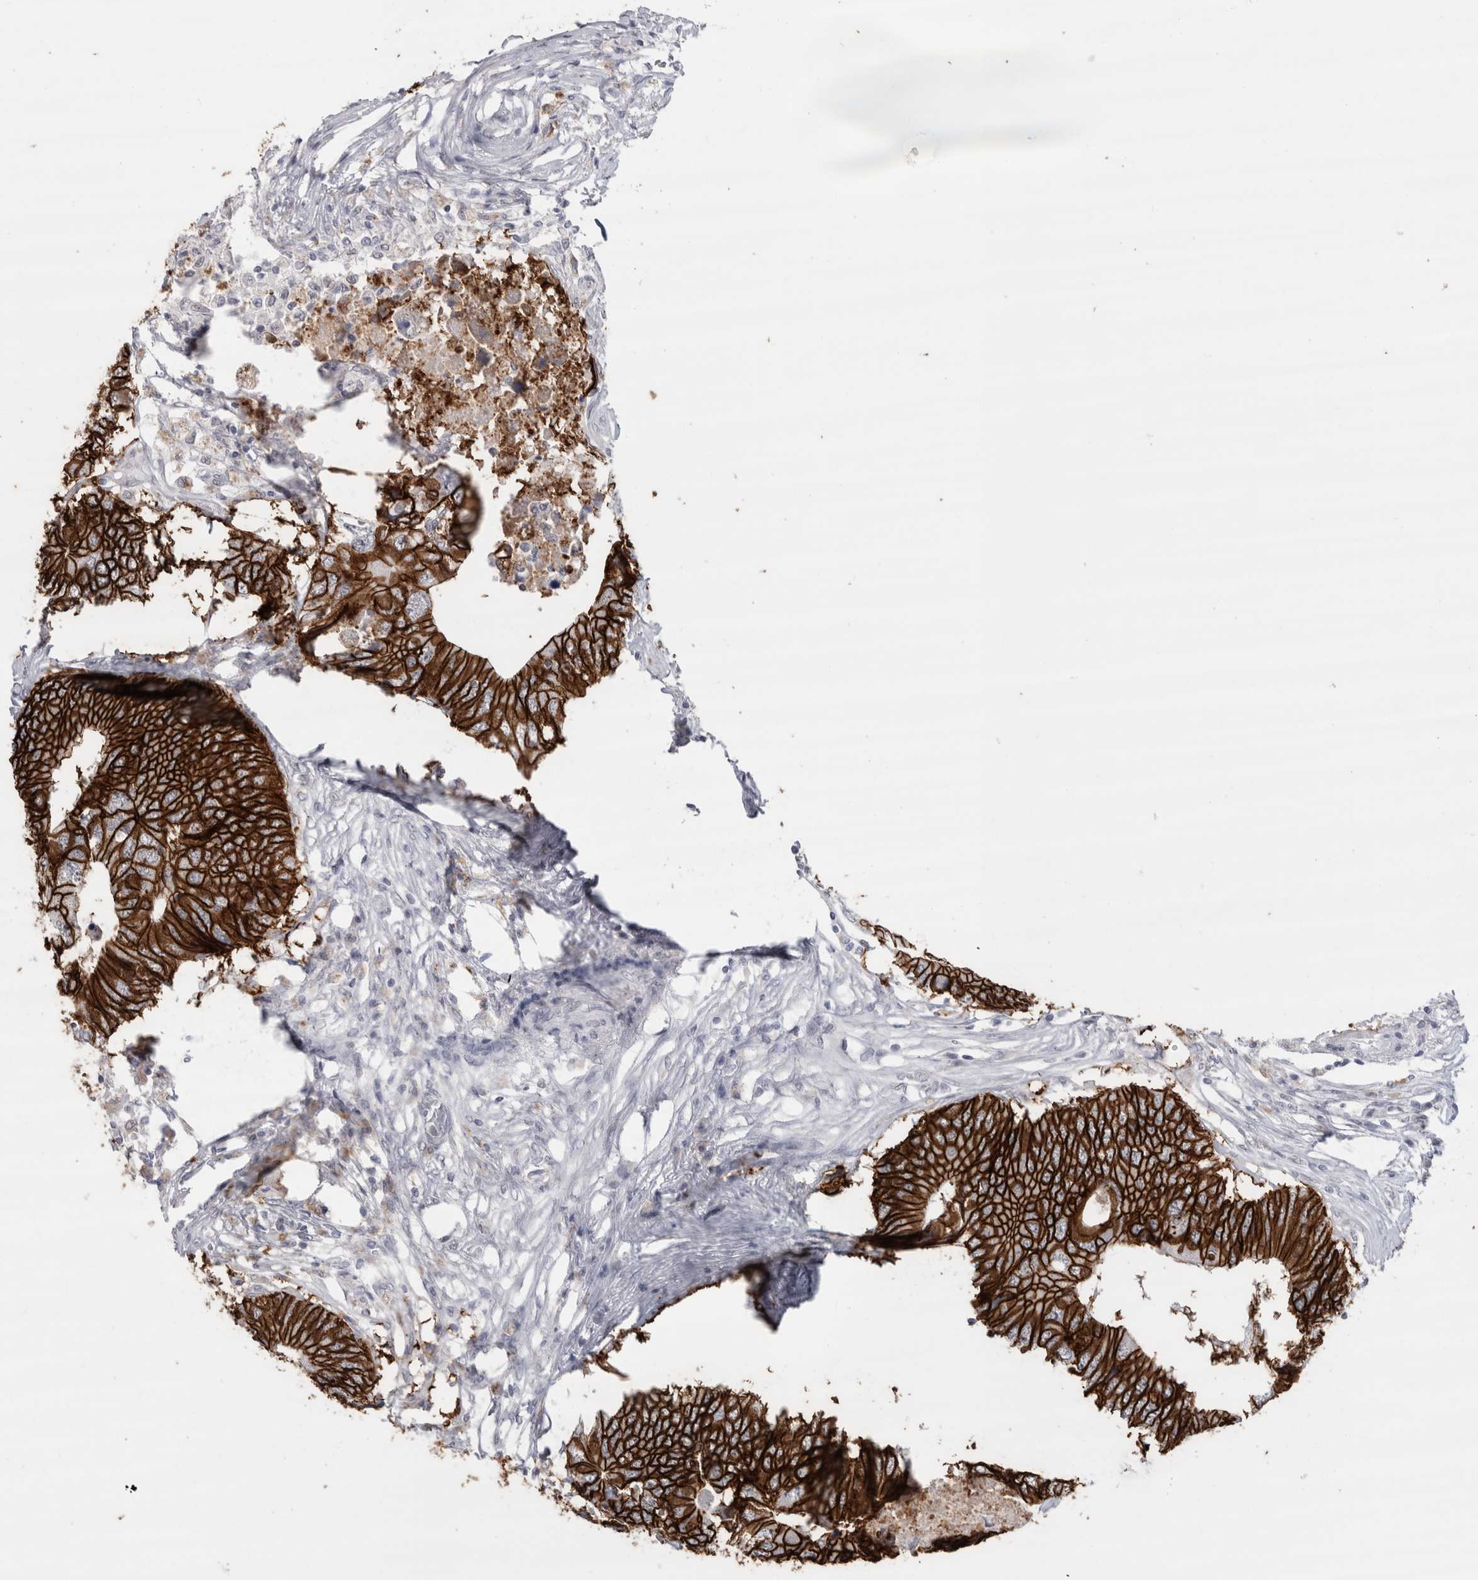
{"staining": {"intensity": "strong", "quantity": ">75%", "location": "cytoplasmic/membranous"}, "tissue": "colorectal cancer", "cell_type": "Tumor cells", "image_type": "cancer", "snomed": [{"axis": "morphology", "description": "Adenocarcinoma, NOS"}, {"axis": "topography", "description": "Colon"}], "caption": "A brown stain highlights strong cytoplasmic/membranous positivity of a protein in human adenocarcinoma (colorectal) tumor cells.", "gene": "CDH17", "patient": {"sex": "male", "age": 71}}